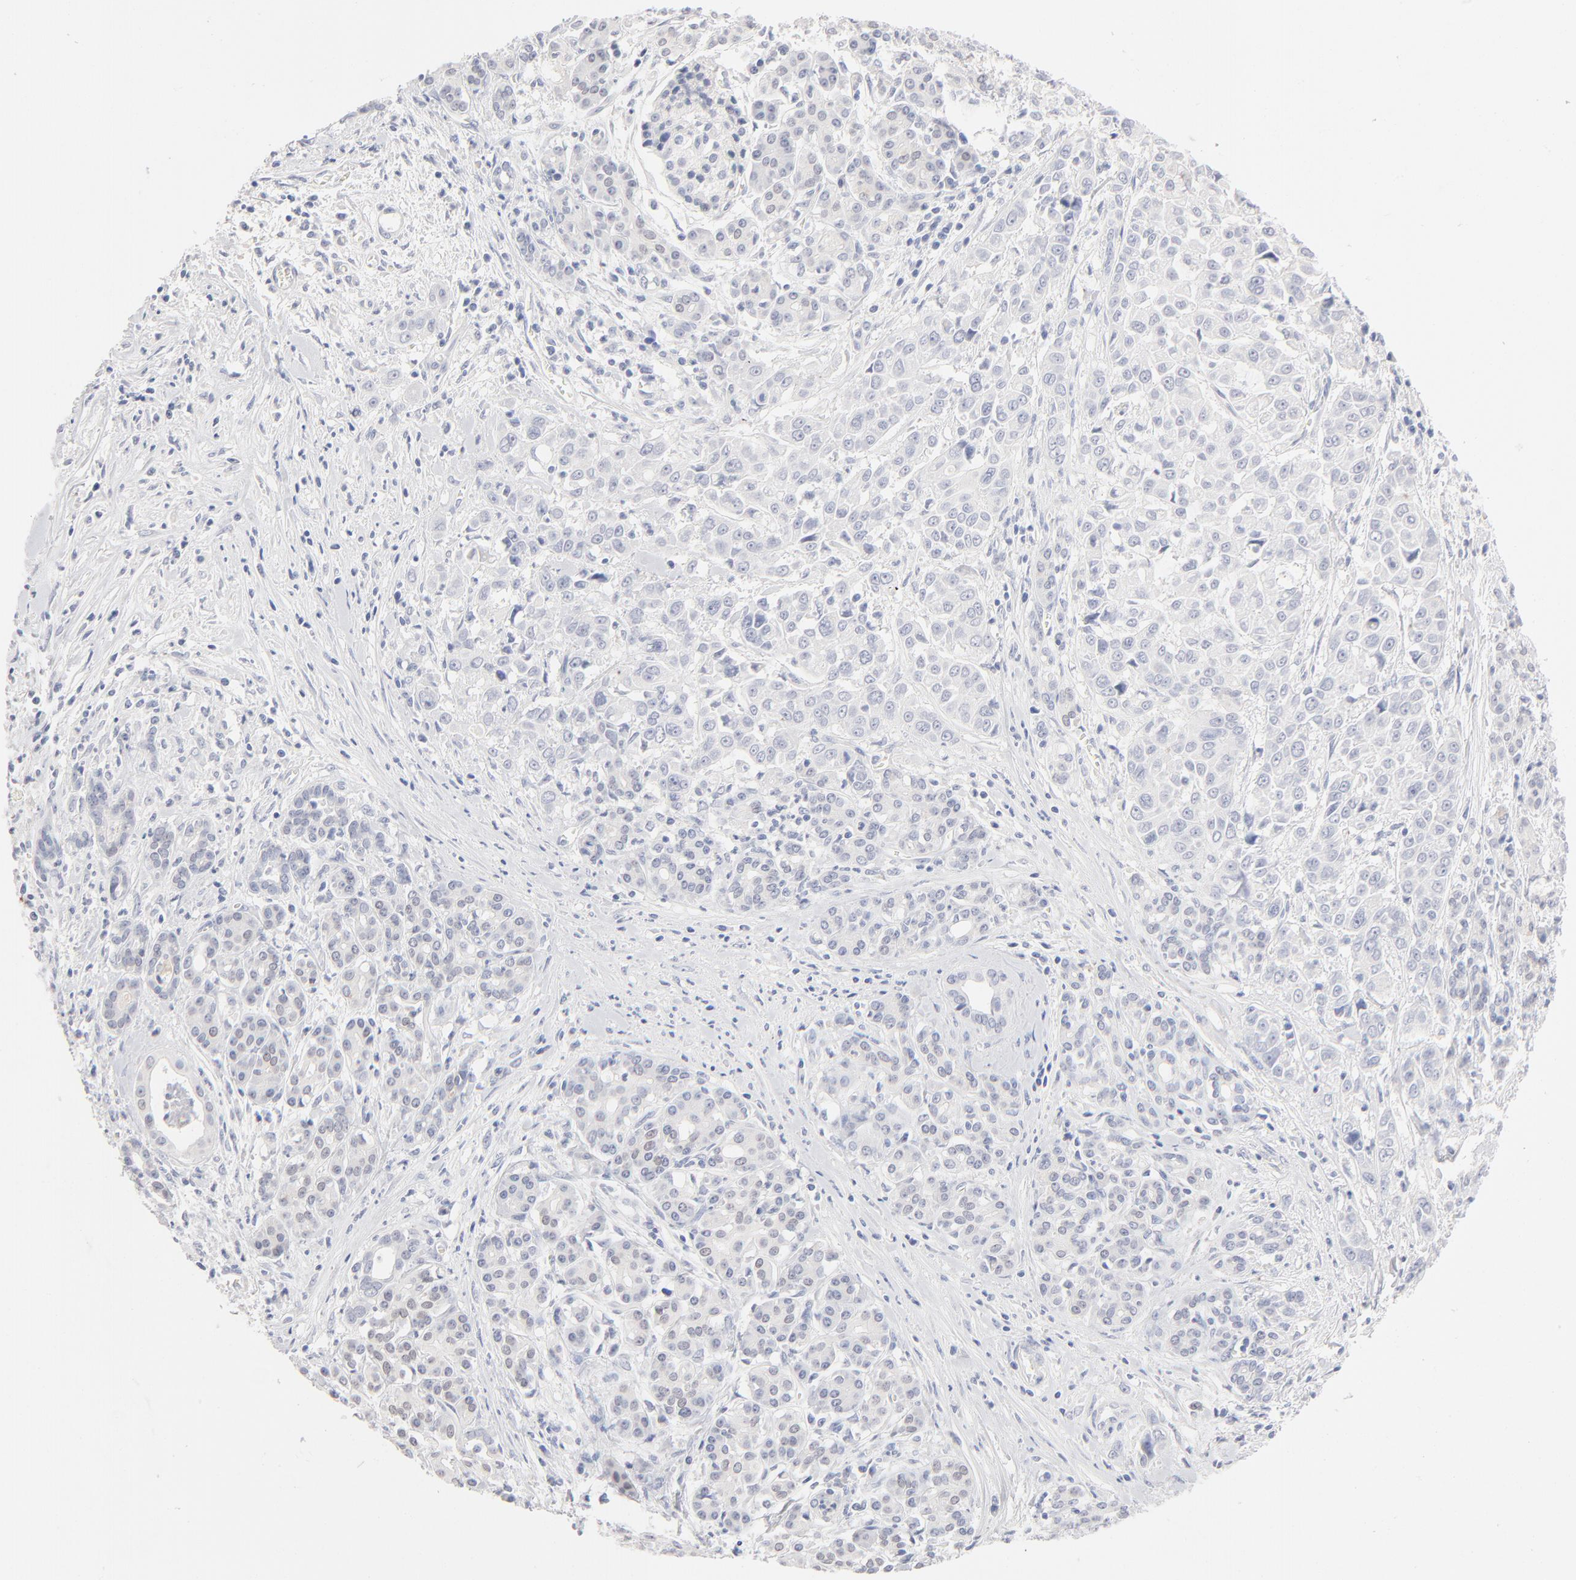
{"staining": {"intensity": "negative", "quantity": "none", "location": "none"}, "tissue": "pancreatic cancer", "cell_type": "Tumor cells", "image_type": "cancer", "snomed": [{"axis": "morphology", "description": "Adenocarcinoma, NOS"}, {"axis": "topography", "description": "Pancreas"}], "caption": "Immunohistochemistry (IHC) photomicrograph of neoplastic tissue: human pancreatic cancer stained with DAB displays no significant protein positivity in tumor cells.", "gene": "ONECUT1", "patient": {"sex": "female", "age": 52}}